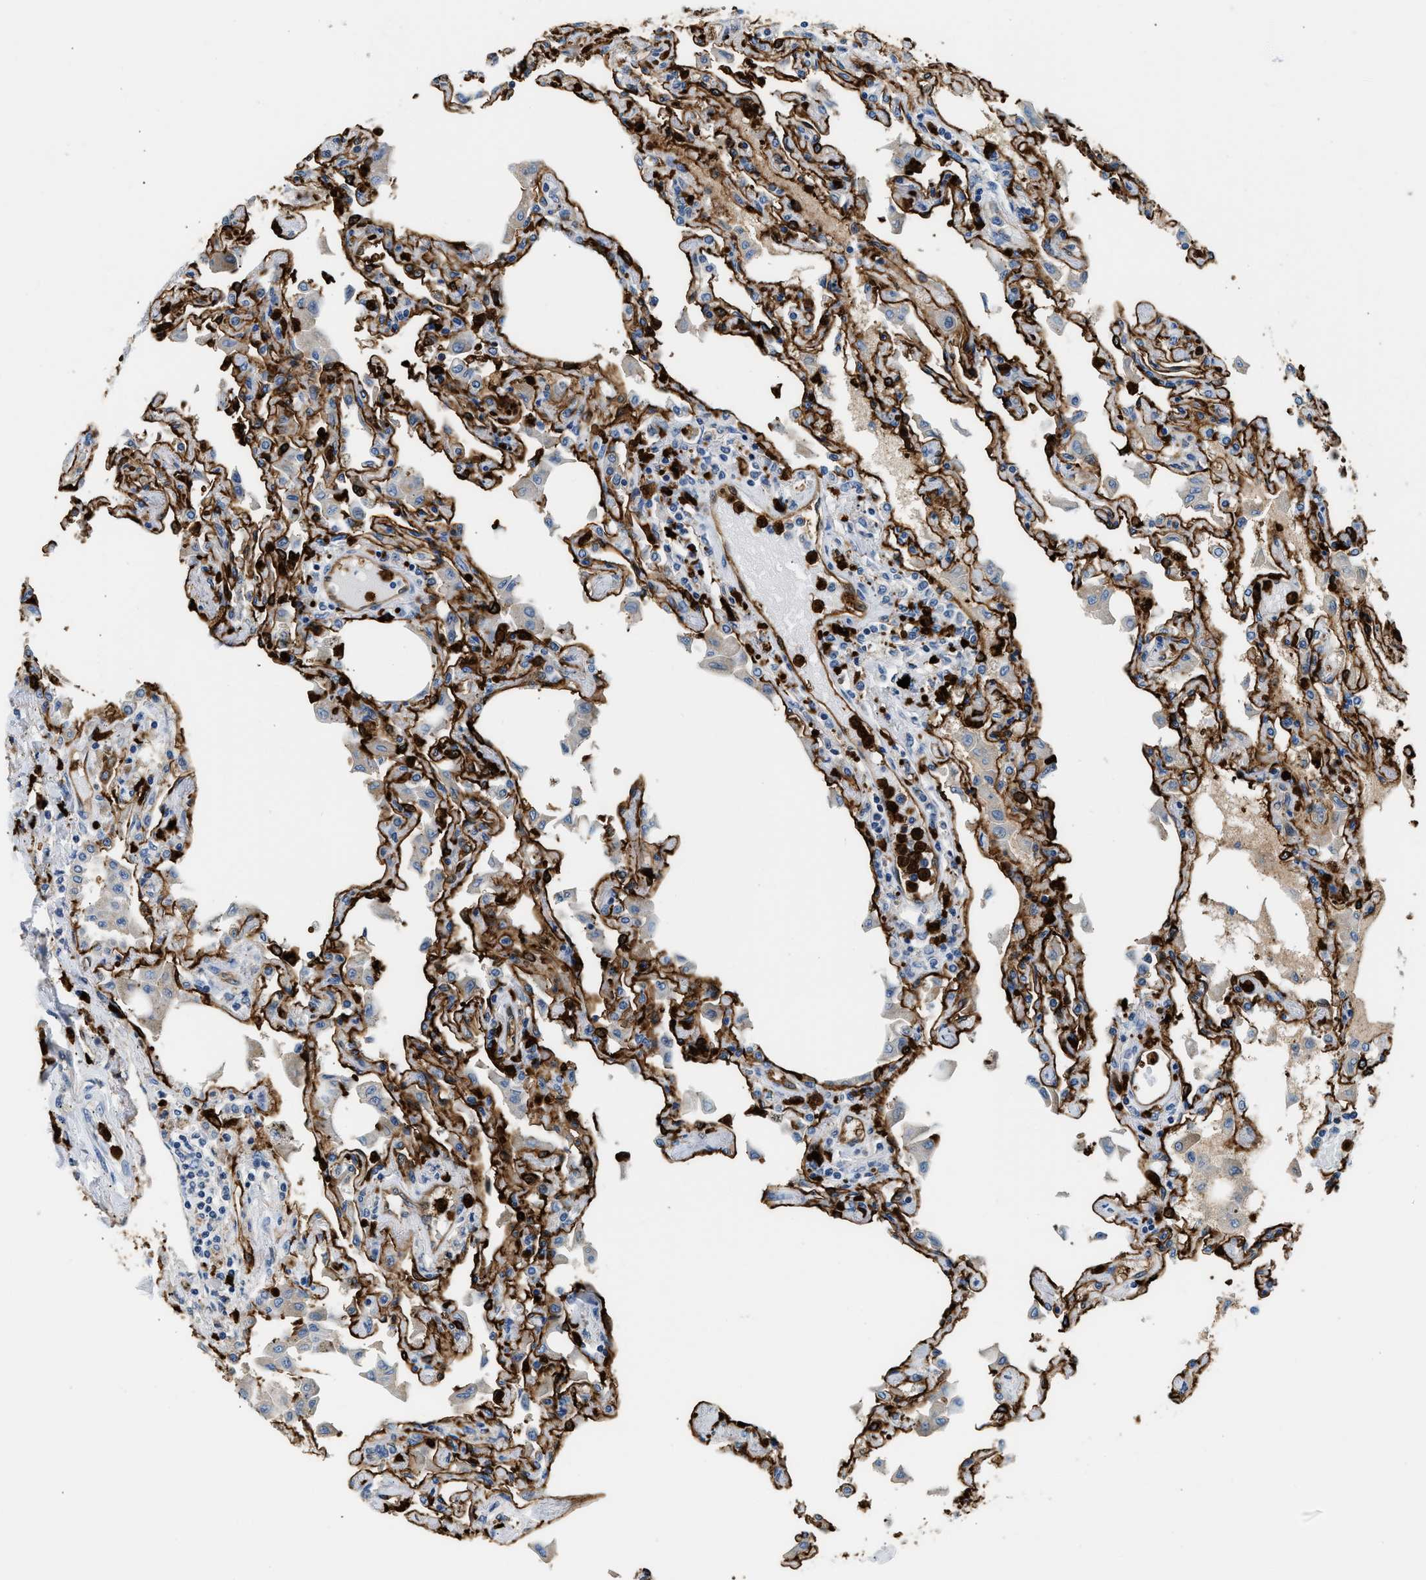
{"staining": {"intensity": "strong", "quantity": ">75%", "location": "cytoplasmic/membranous"}, "tissue": "lung", "cell_type": "Alveolar cells", "image_type": "normal", "snomed": [{"axis": "morphology", "description": "Normal tissue, NOS"}, {"axis": "topography", "description": "Bronchus"}, {"axis": "topography", "description": "Lung"}], "caption": "IHC (DAB) staining of unremarkable human lung exhibits strong cytoplasmic/membranous protein staining in about >75% of alveolar cells.", "gene": "ANXA3", "patient": {"sex": "female", "age": 49}}